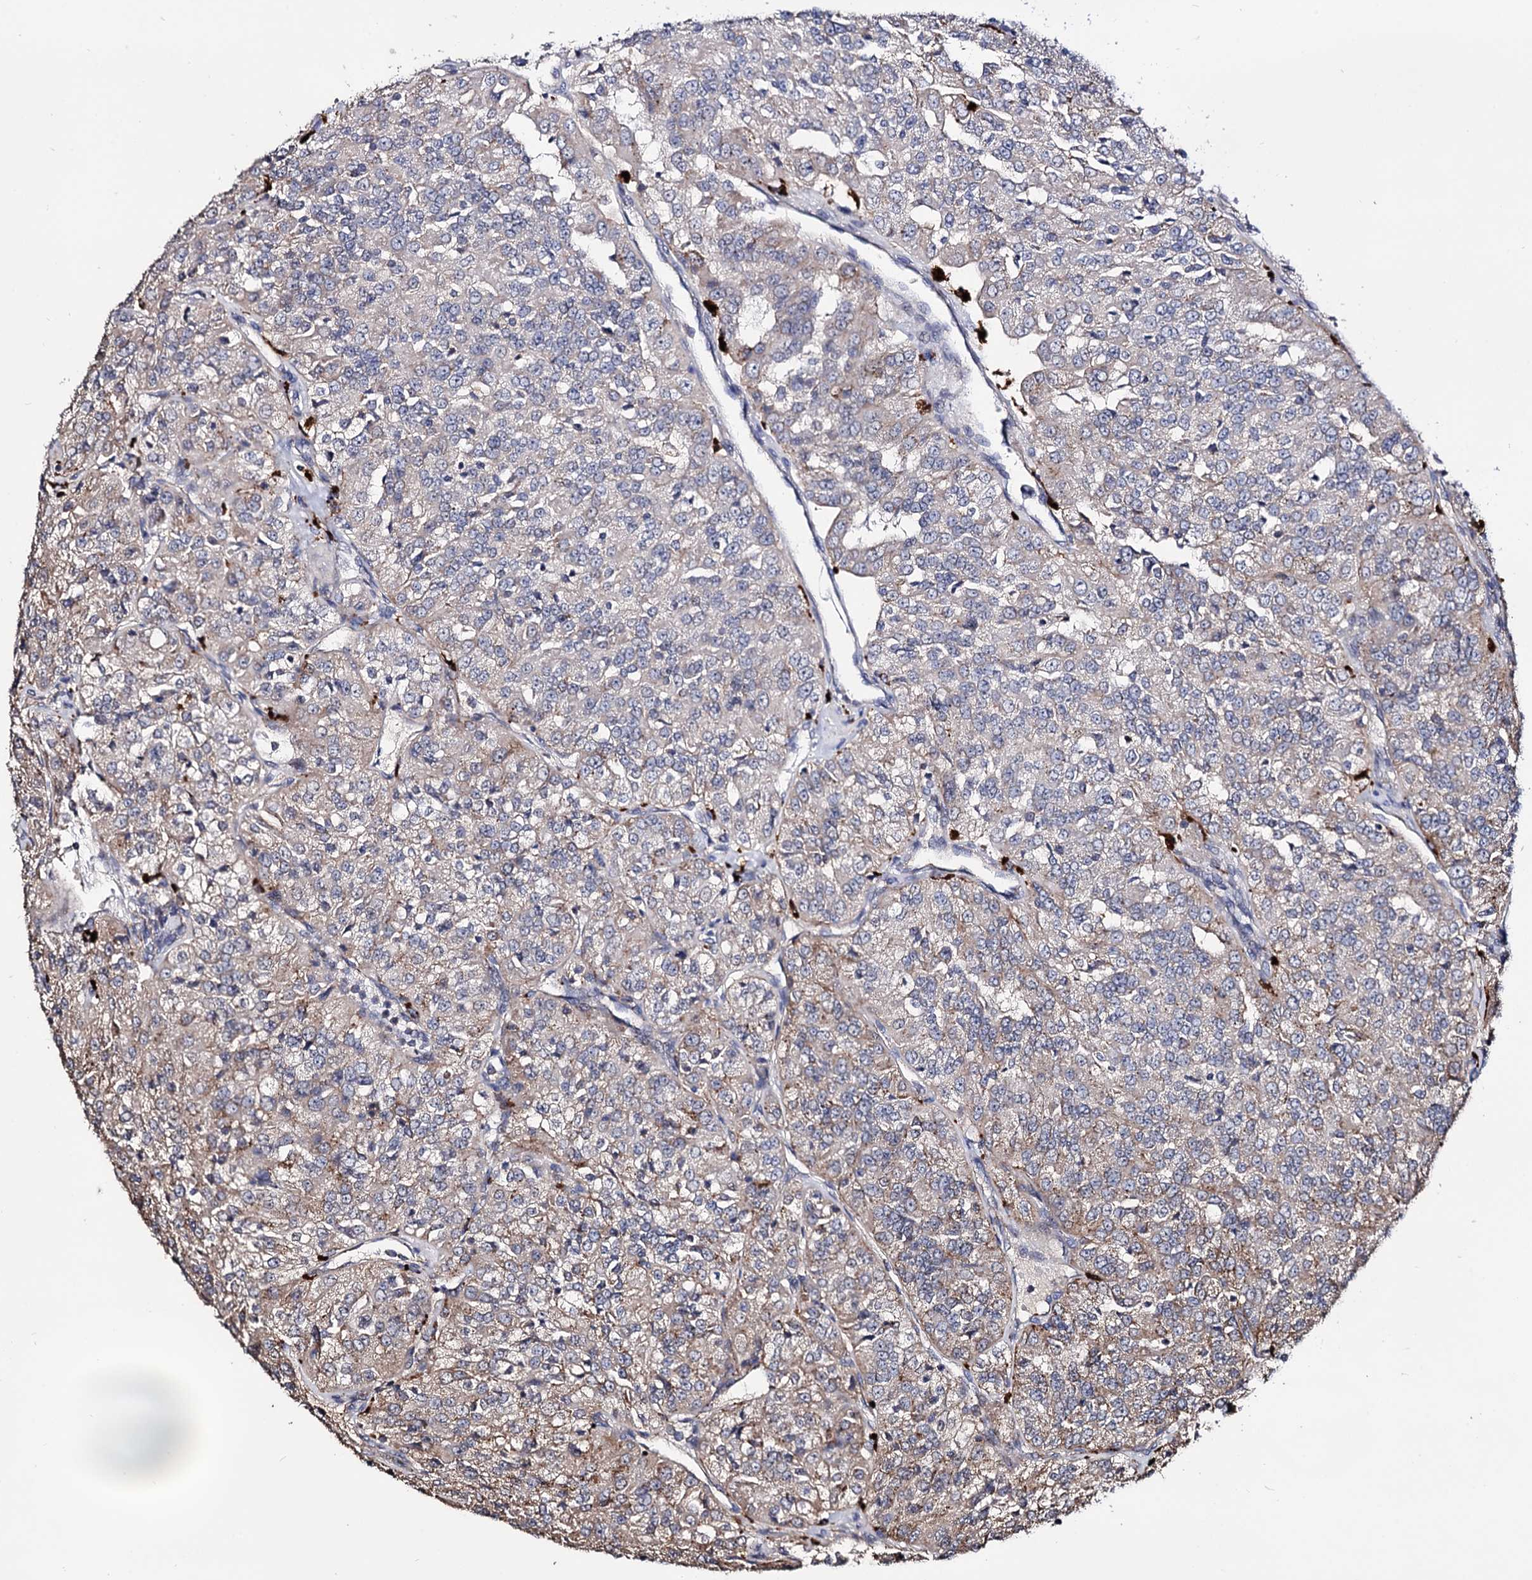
{"staining": {"intensity": "weak", "quantity": "25%-75%", "location": "cytoplasmic/membranous"}, "tissue": "renal cancer", "cell_type": "Tumor cells", "image_type": "cancer", "snomed": [{"axis": "morphology", "description": "Adenocarcinoma, NOS"}, {"axis": "topography", "description": "Kidney"}], "caption": "A histopathology image of human adenocarcinoma (renal) stained for a protein demonstrates weak cytoplasmic/membranous brown staining in tumor cells.", "gene": "MICAL2", "patient": {"sex": "female", "age": 63}}